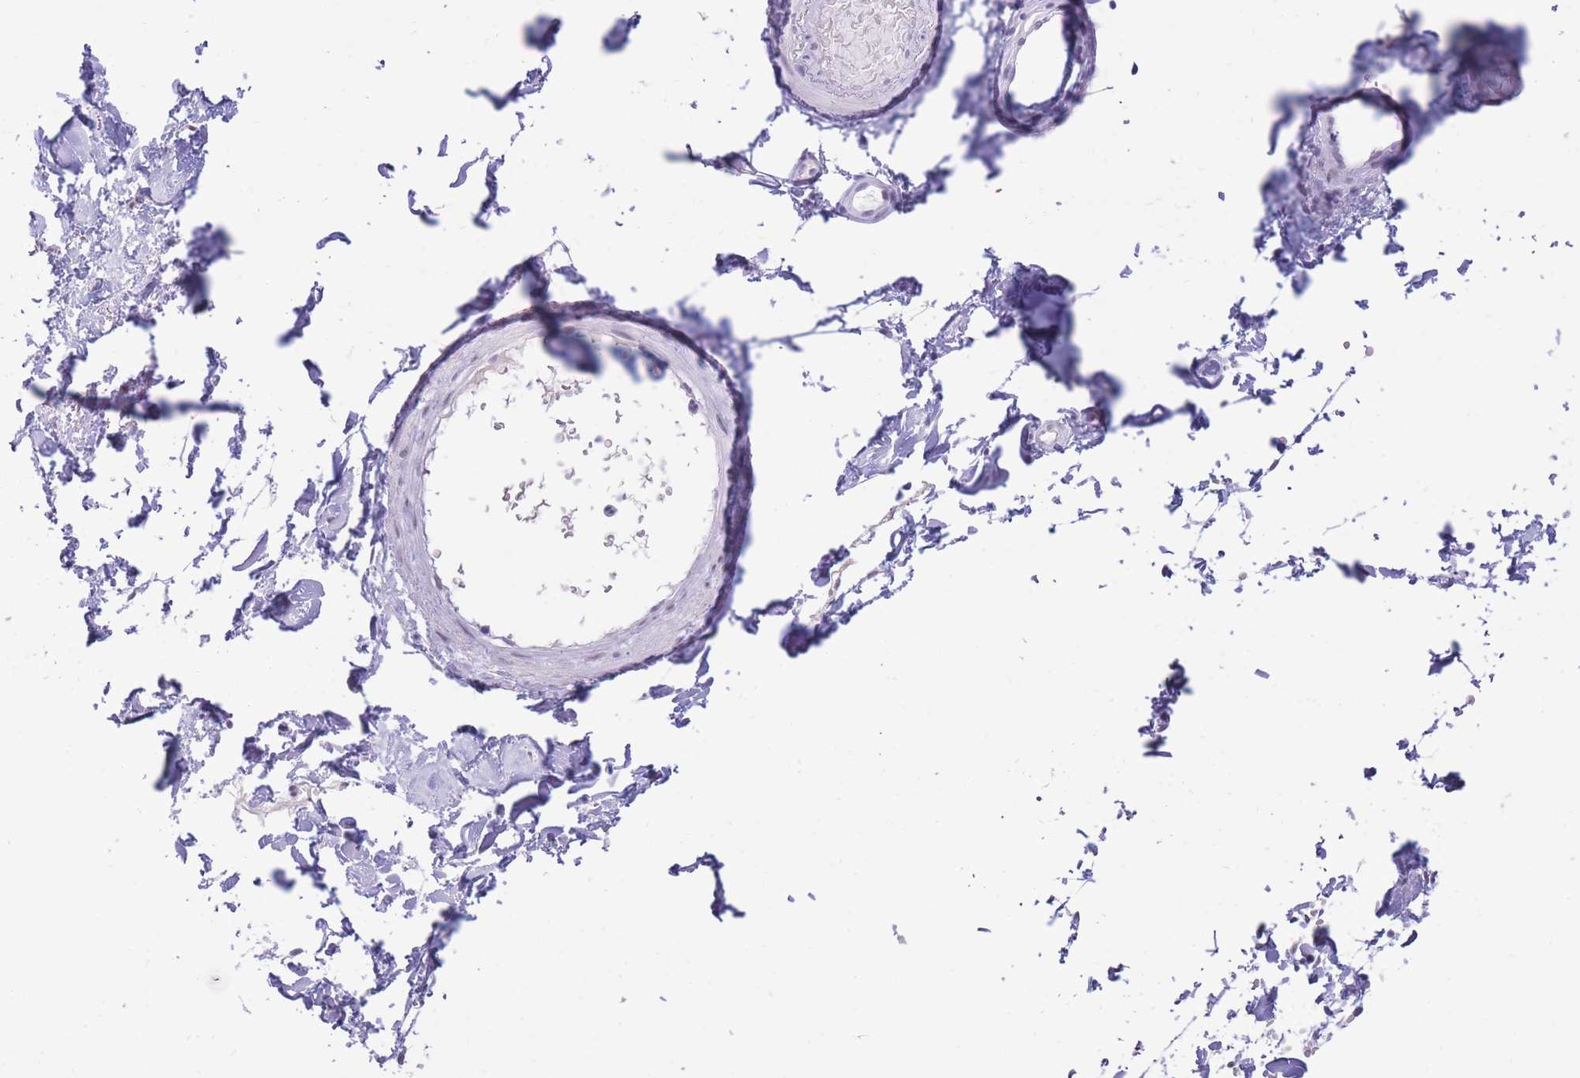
{"staining": {"intensity": "negative", "quantity": "none", "location": "none"}, "tissue": "adipose tissue", "cell_type": "Adipocytes", "image_type": "normal", "snomed": [{"axis": "morphology", "description": "Normal tissue, NOS"}, {"axis": "topography", "description": "Soft tissue"}, {"axis": "topography", "description": "Adipose tissue"}, {"axis": "topography", "description": "Vascular tissue"}, {"axis": "topography", "description": "Peripheral nerve tissue"}], "caption": "The immunohistochemistry micrograph has no significant positivity in adipocytes of adipose tissue. (DAB immunohistochemistry (IHC) visualized using brightfield microscopy, high magnification).", "gene": "CYP2B6", "patient": {"sex": "male", "age": 74}}